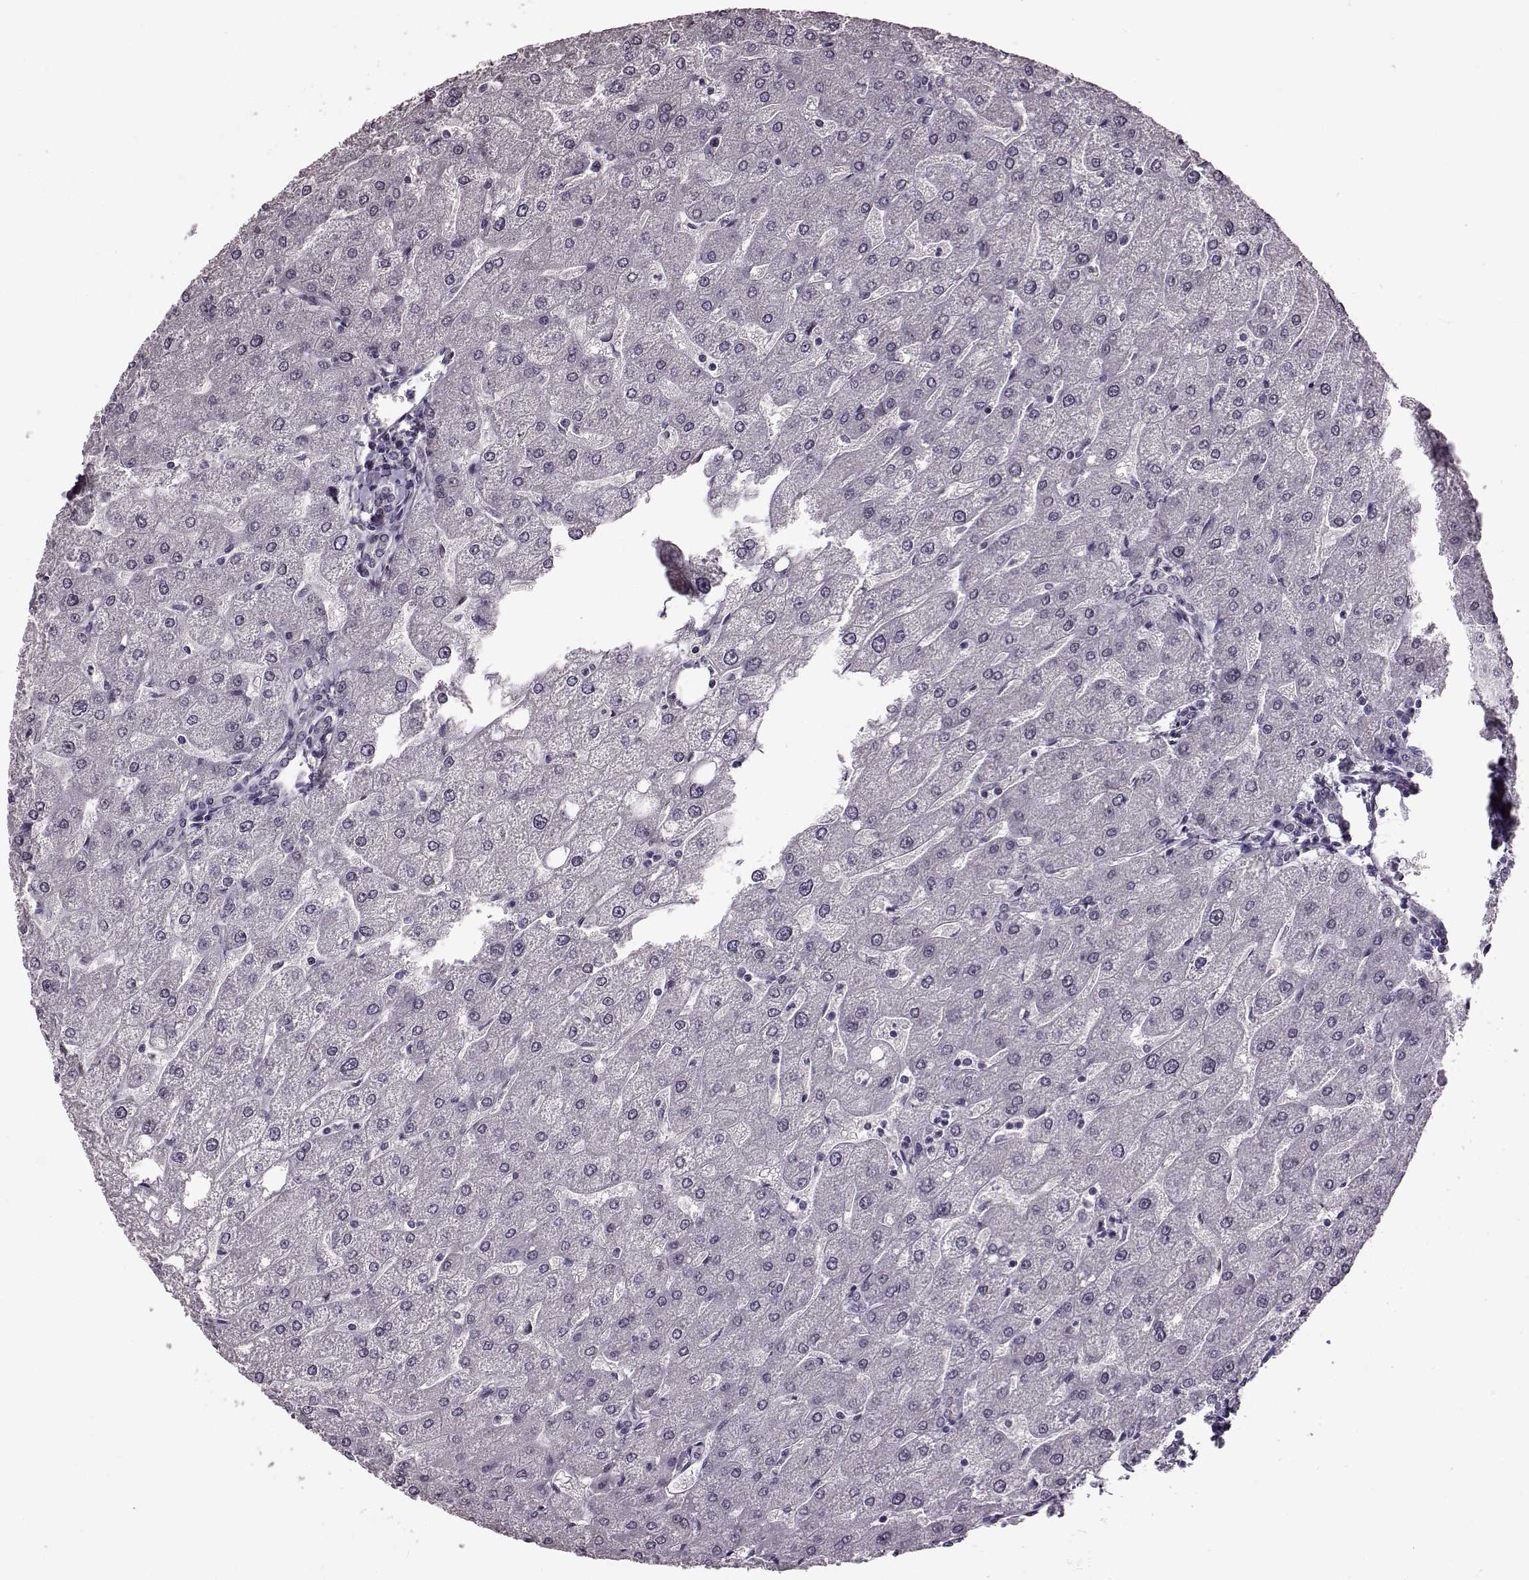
{"staining": {"intensity": "negative", "quantity": "none", "location": "none"}, "tissue": "liver", "cell_type": "Cholangiocytes", "image_type": "normal", "snomed": [{"axis": "morphology", "description": "Normal tissue, NOS"}, {"axis": "topography", "description": "Liver"}], "caption": "Protein analysis of normal liver exhibits no significant staining in cholangiocytes.", "gene": "STX1A", "patient": {"sex": "male", "age": 67}}